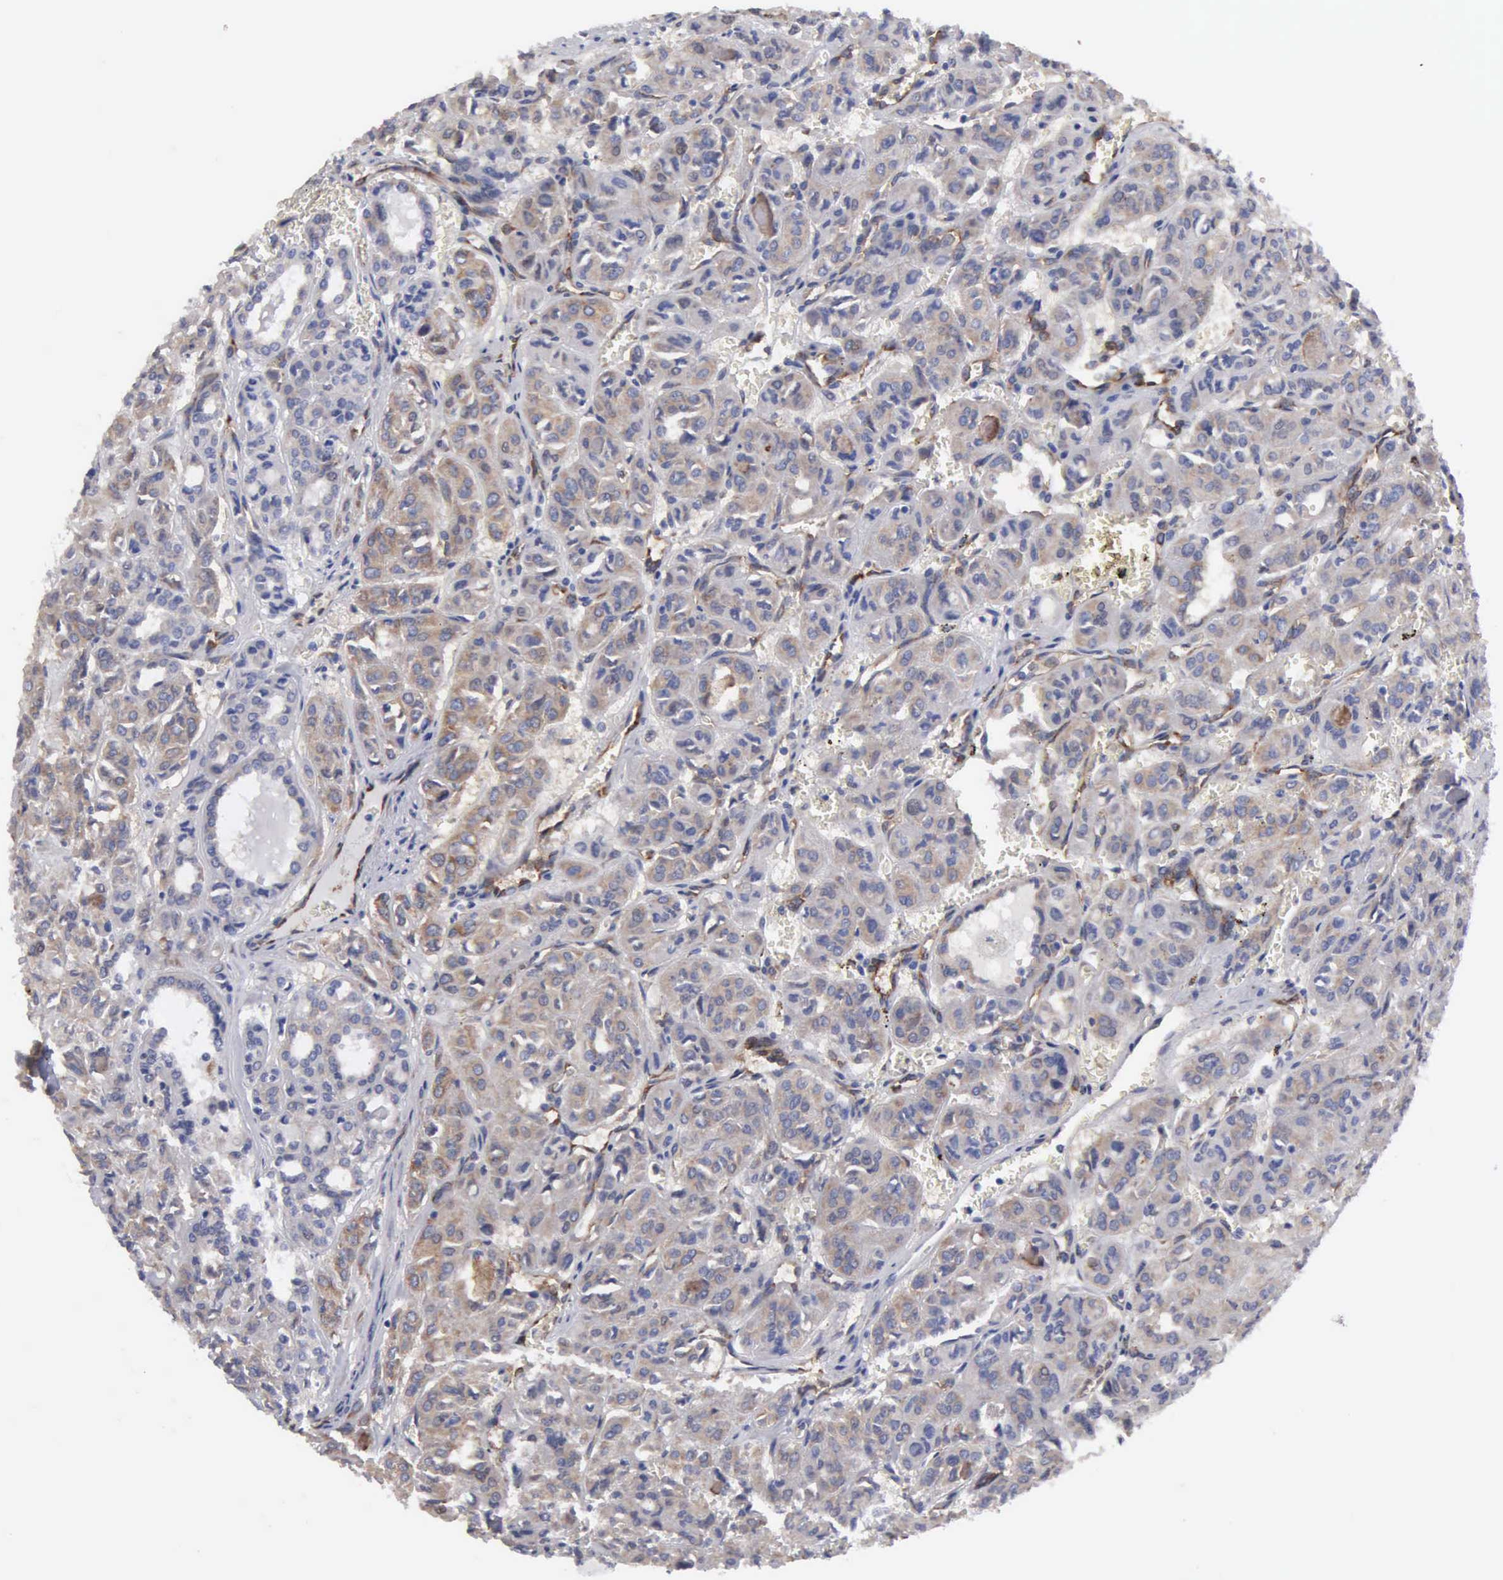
{"staining": {"intensity": "weak", "quantity": "25%-75%", "location": "cytoplasmic/membranous"}, "tissue": "thyroid cancer", "cell_type": "Tumor cells", "image_type": "cancer", "snomed": [{"axis": "morphology", "description": "Follicular adenoma carcinoma, NOS"}, {"axis": "topography", "description": "Thyroid gland"}], "caption": "Thyroid cancer stained for a protein reveals weak cytoplasmic/membranous positivity in tumor cells. (Stains: DAB (3,3'-diaminobenzidine) in brown, nuclei in blue, Microscopy: brightfield microscopy at high magnification).", "gene": "RDX", "patient": {"sex": "female", "age": 71}}